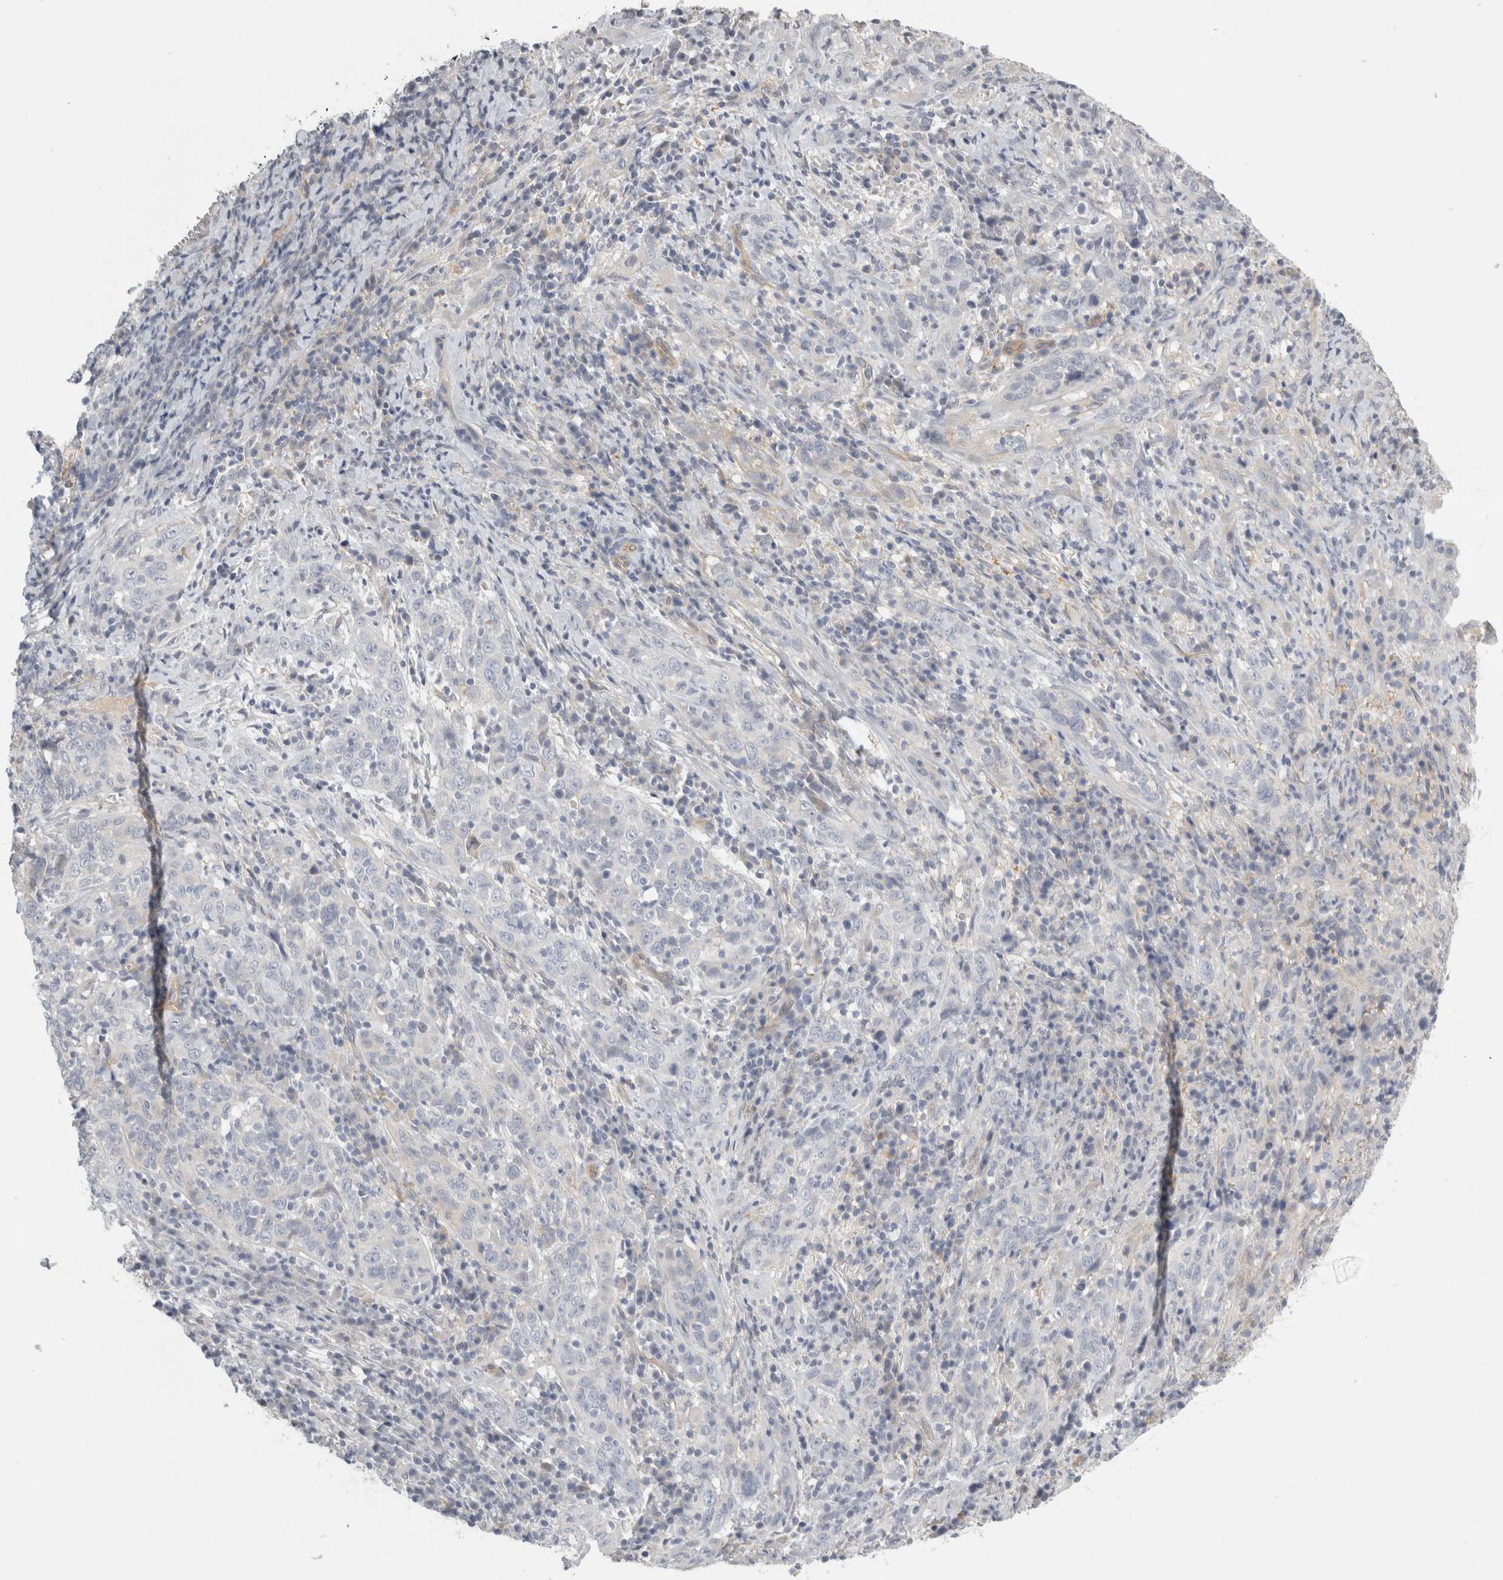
{"staining": {"intensity": "negative", "quantity": "none", "location": "none"}, "tissue": "cervical cancer", "cell_type": "Tumor cells", "image_type": "cancer", "snomed": [{"axis": "morphology", "description": "Squamous cell carcinoma, NOS"}, {"axis": "topography", "description": "Cervix"}], "caption": "Tumor cells are negative for protein expression in human cervical cancer (squamous cell carcinoma). (DAB IHC with hematoxylin counter stain).", "gene": "FBLIM1", "patient": {"sex": "female", "age": 46}}